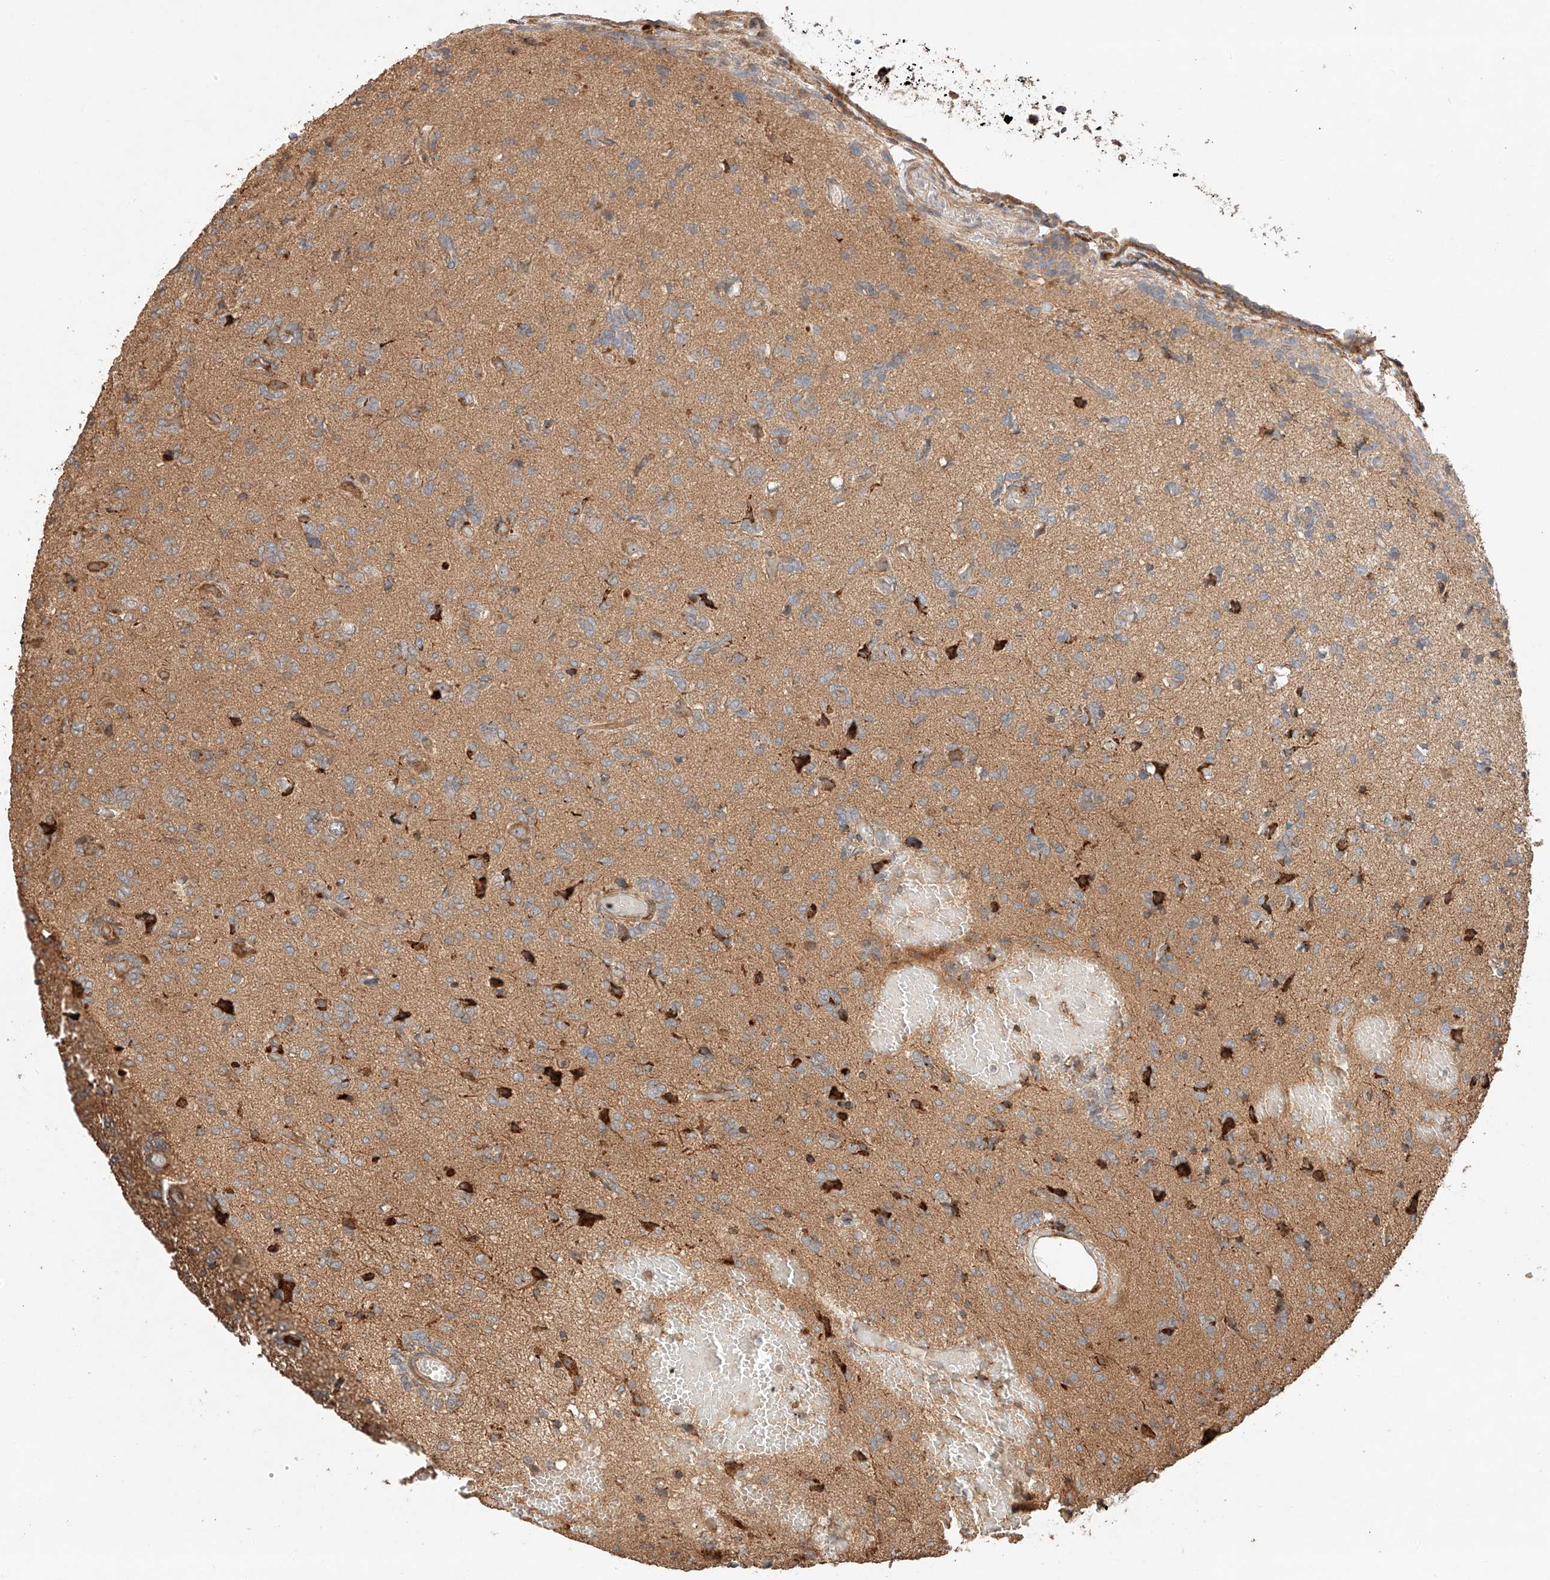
{"staining": {"intensity": "weak", "quantity": "25%-75%", "location": "cytoplasmic/membranous"}, "tissue": "glioma", "cell_type": "Tumor cells", "image_type": "cancer", "snomed": [{"axis": "morphology", "description": "Glioma, malignant, High grade"}, {"axis": "topography", "description": "Brain"}], "caption": "Immunohistochemical staining of malignant glioma (high-grade) shows low levels of weak cytoplasmic/membranous protein expression in approximately 25%-75% of tumor cells.", "gene": "ZNF84", "patient": {"sex": "female", "age": 59}}